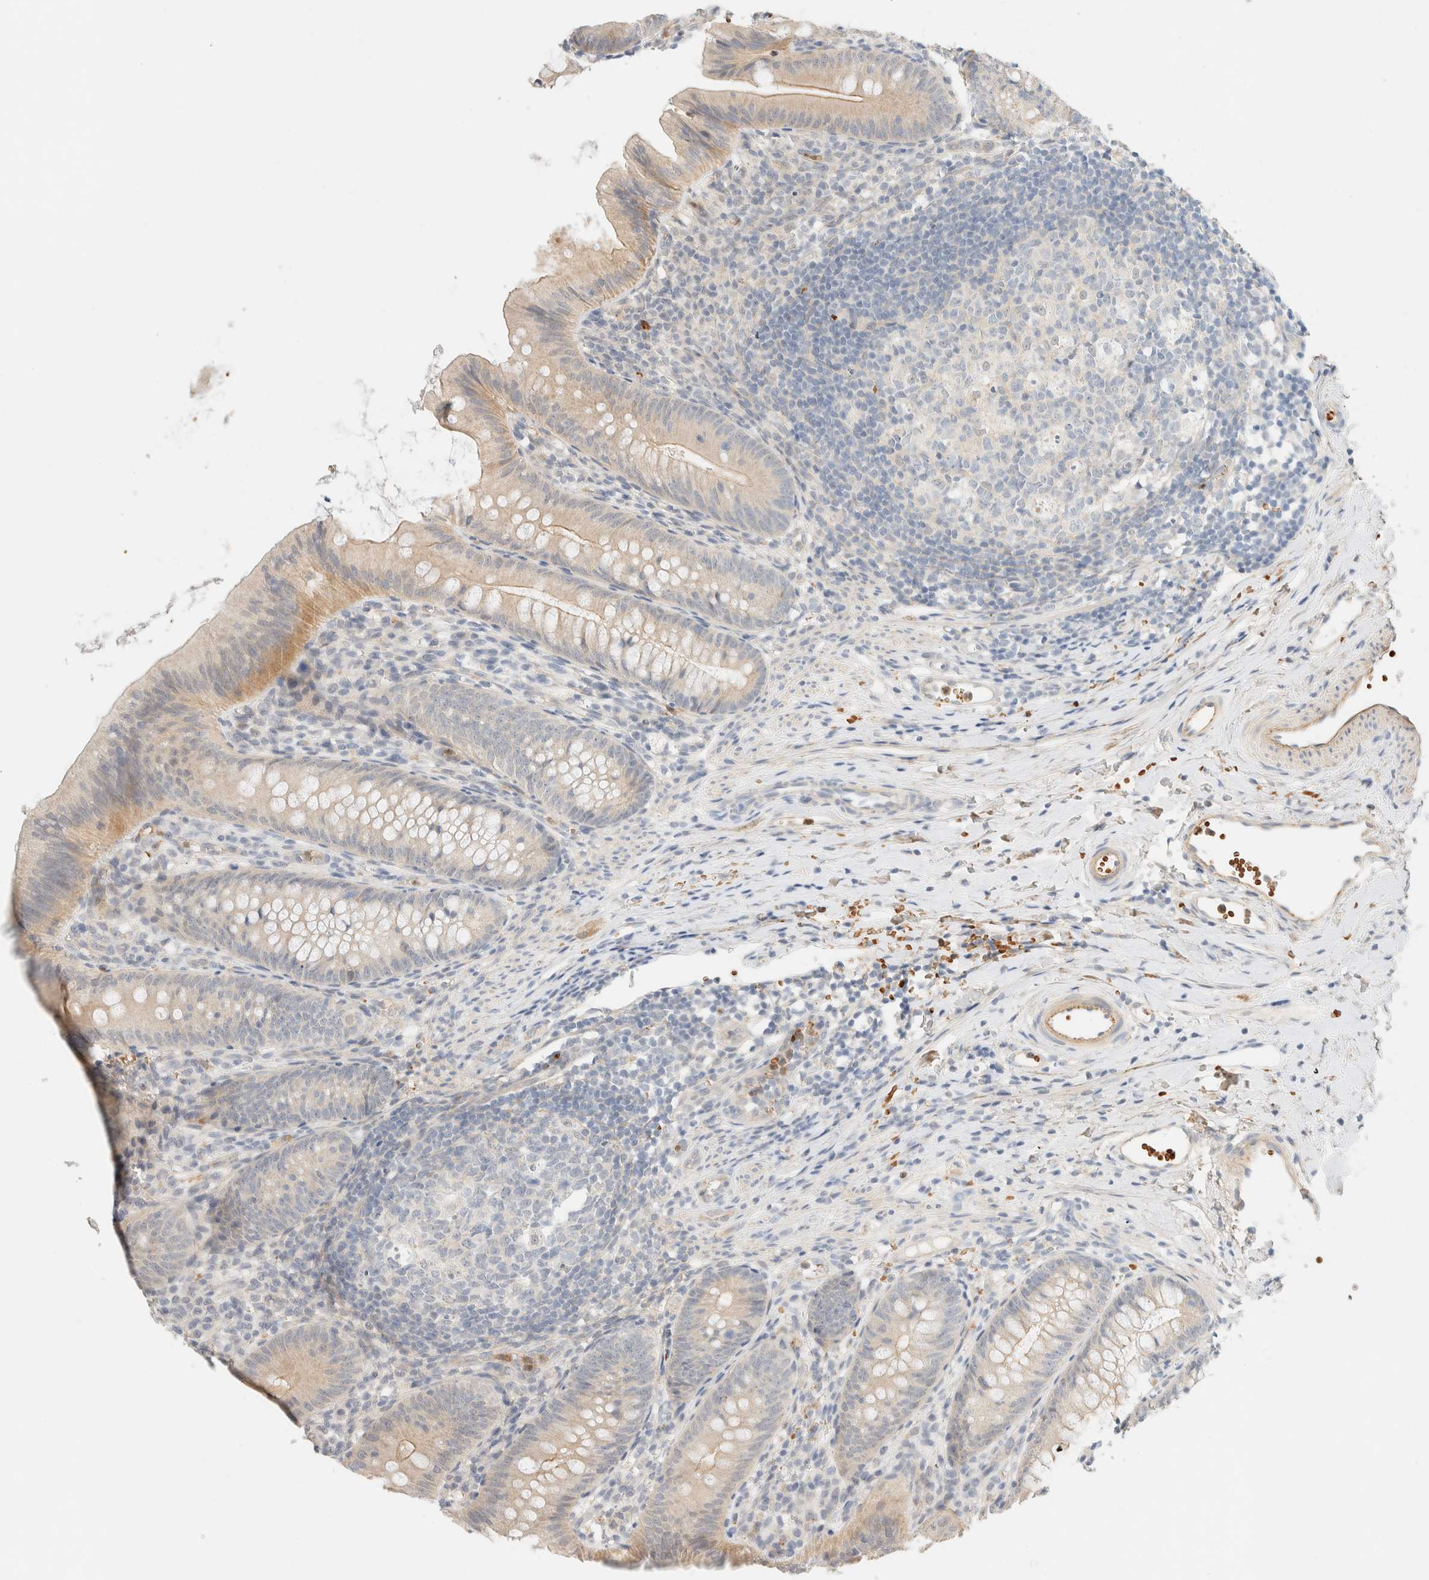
{"staining": {"intensity": "weak", "quantity": "25%-75%", "location": "cytoplasmic/membranous"}, "tissue": "appendix", "cell_type": "Glandular cells", "image_type": "normal", "snomed": [{"axis": "morphology", "description": "Normal tissue, NOS"}, {"axis": "topography", "description": "Appendix"}], "caption": "DAB immunohistochemical staining of benign human appendix demonstrates weak cytoplasmic/membranous protein expression in about 25%-75% of glandular cells. (Stains: DAB in brown, nuclei in blue, Microscopy: brightfield microscopy at high magnification).", "gene": "TNK1", "patient": {"sex": "male", "age": 1}}